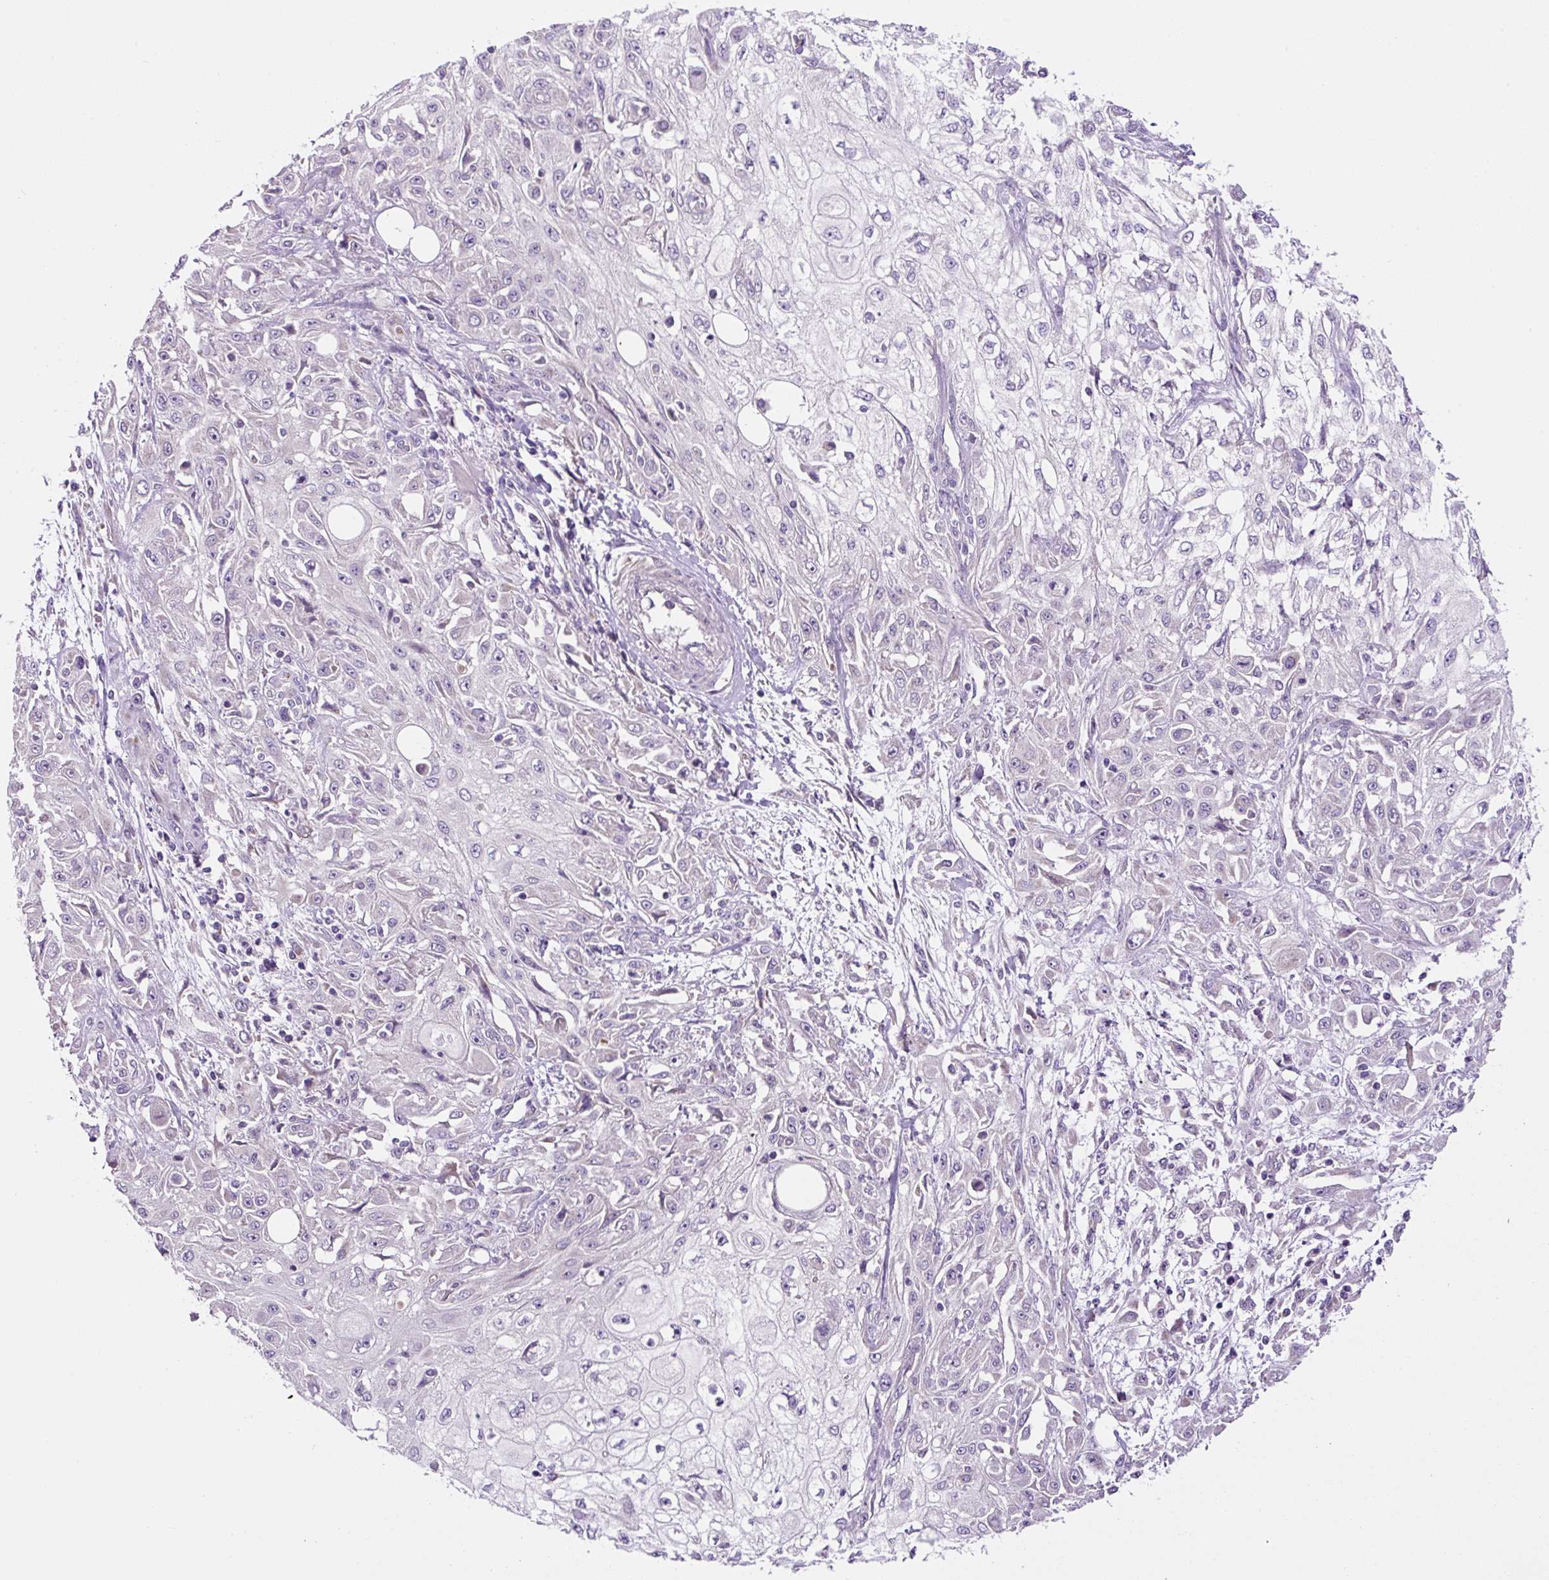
{"staining": {"intensity": "negative", "quantity": "none", "location": "none"}, "tissue": "skin cancer", "cell_type": "Tumor cells", "image_type": "cancer", "snomed": [{"axis": "morphology", "description": "Squamous cell carcinoma, NOS"}, {"axis": "morphology", "description": "Squamous cell carcinoma, metastatic, NOS"}, {"axis": "topography", "description": "Skin"}, {"axis": "topography", "description": "Lymph node"}], "caption": "Immunohistochemical staining of squamous cell carcinoma (skin) shows no significant positivity in tumor cells.", "gene": "OGDHL", "patient": {"sex": "male", "age": 75}}